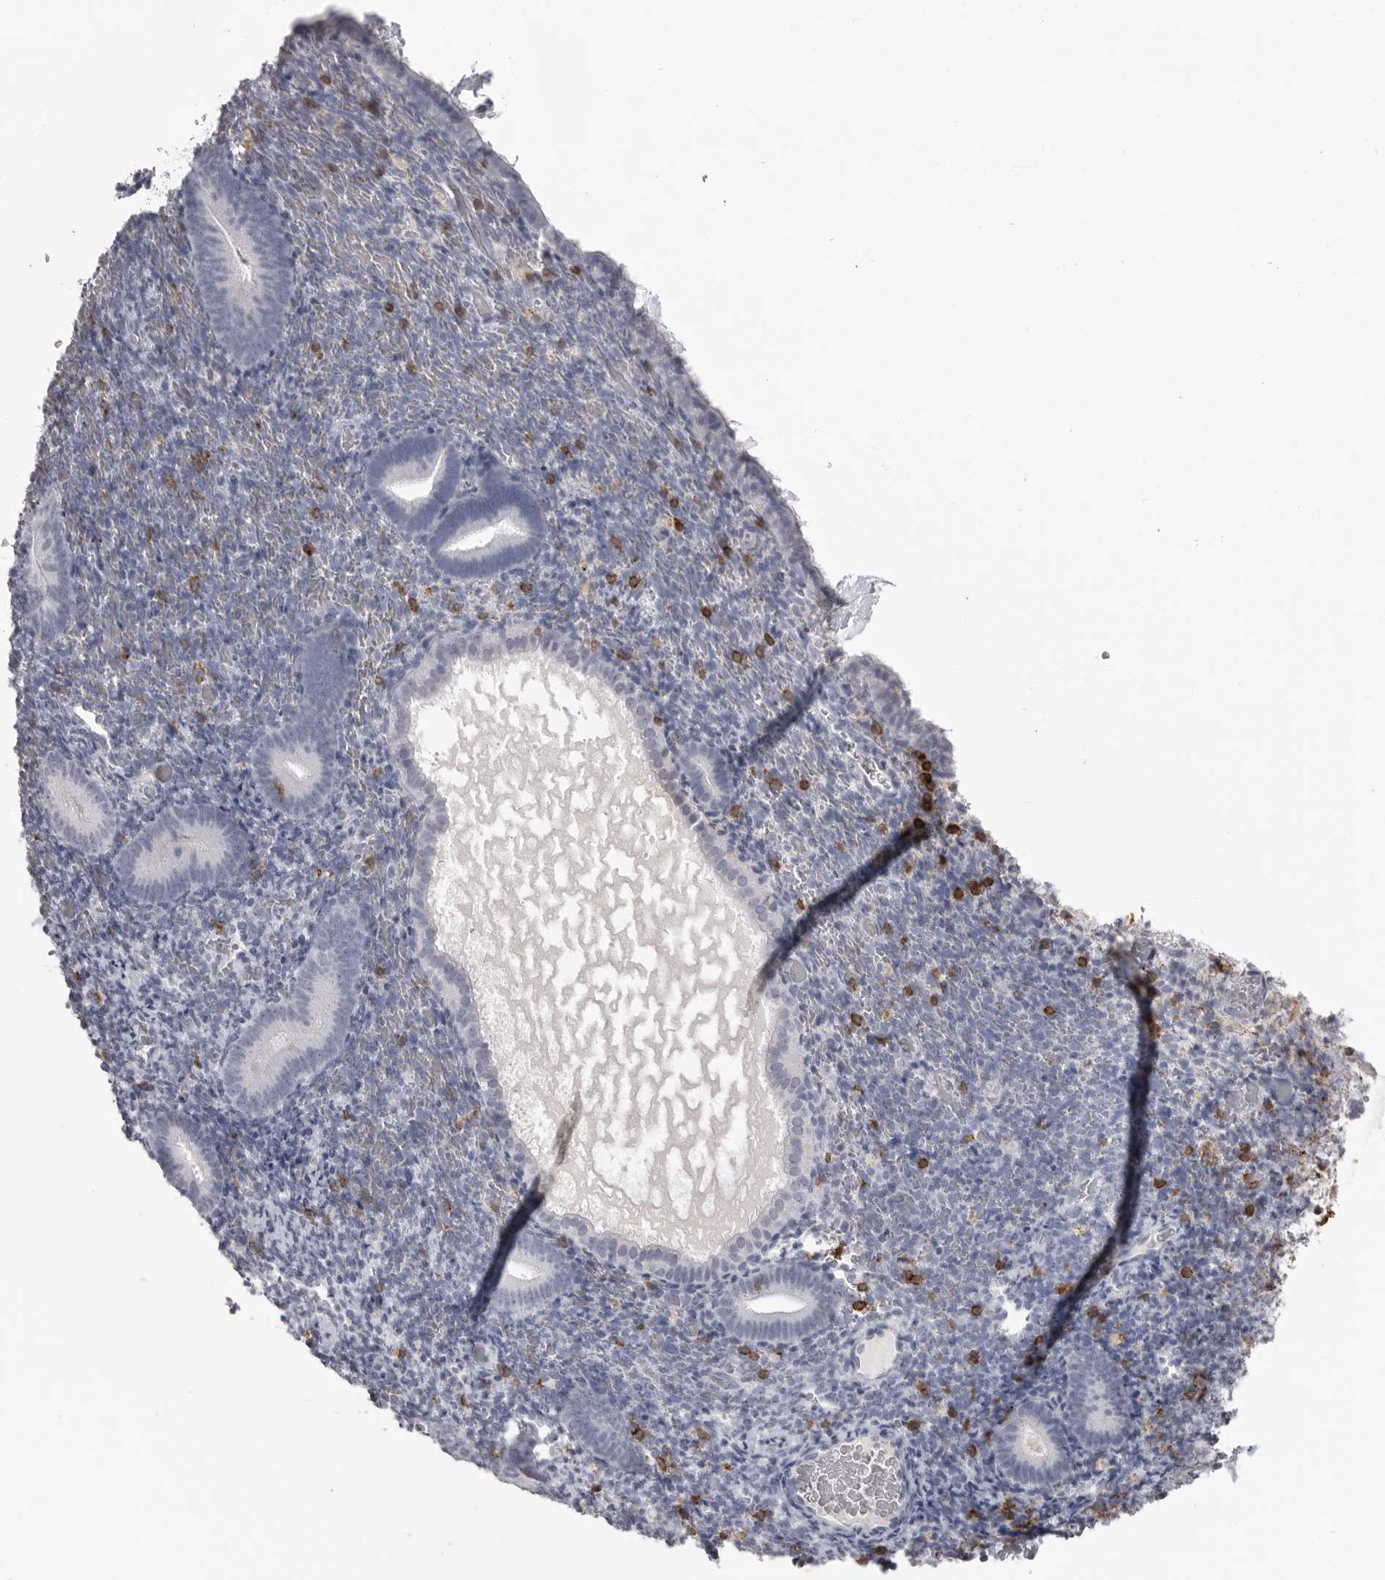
{"staining": {"intensity": "negative", "quantity": "none", "location": "none"}, "tissue": "endometrium", "cell_type": "Cells in endometrial stroma", "image_type": "normal", "snomed": [{"axis": "morphology", "description": "Normal tissue, NOS"}, {"axis": "topography", "description": "Endometrium"}], "caption": "This is an immunohistochemistry photomicrograph of normal endometrium. There is no expression in cells in endometrial stroma.", "gene": "ITGAL", "patient": {"sex": "female", "age": 51}}